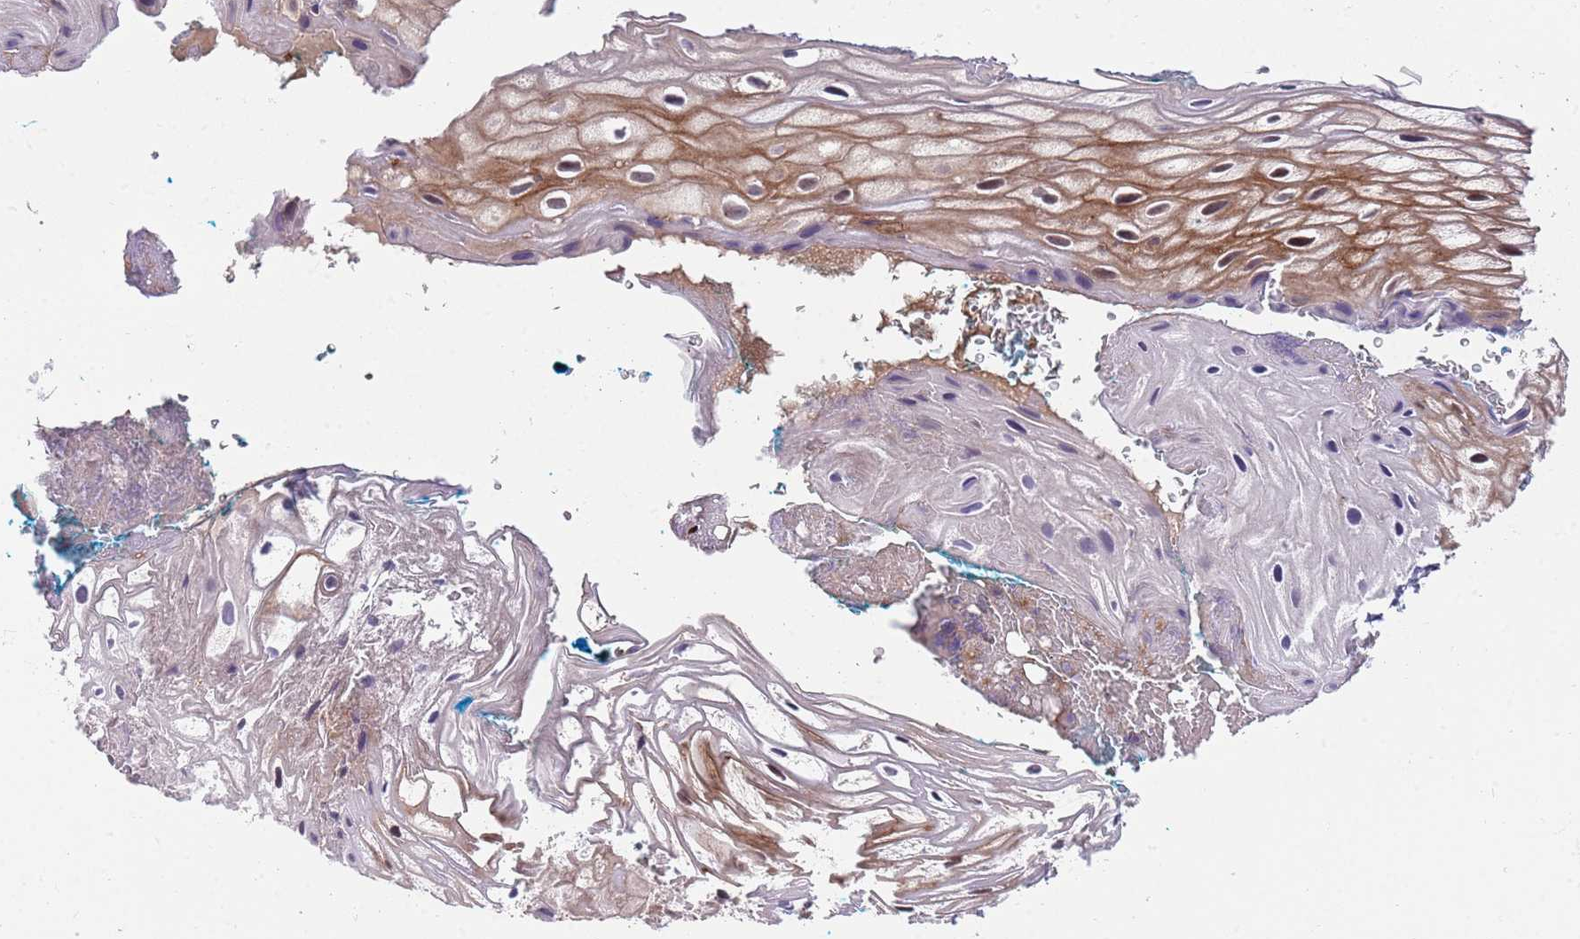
{"staining": {"intensity": "moderate", "quantity": "25%-75%", "location": "cytoplasmic/membranous,nuclear"}, "tissue": "vagina", "cell_type": "Squamous epithelial cells", "image_type": "normal", "snomed": [{"axis": "morphology", "description": "Normal tissue, NOS"}, {"axis": "morphology", "description": "Adenocarcinoma, NOS"}, {"axis": "topography", "description": "Rectum"}, {"axis": "topography", "description": "Vagina"}], "caption": "Immunohistochemical staining of normal human vagina reveals moderate cytoplasmic/membranous,nuclear protein staining in approximately 25%-75% of squamous epithelial cells.", "gene": "GGA1", "patient": {"sex": "female", "age": 71}}